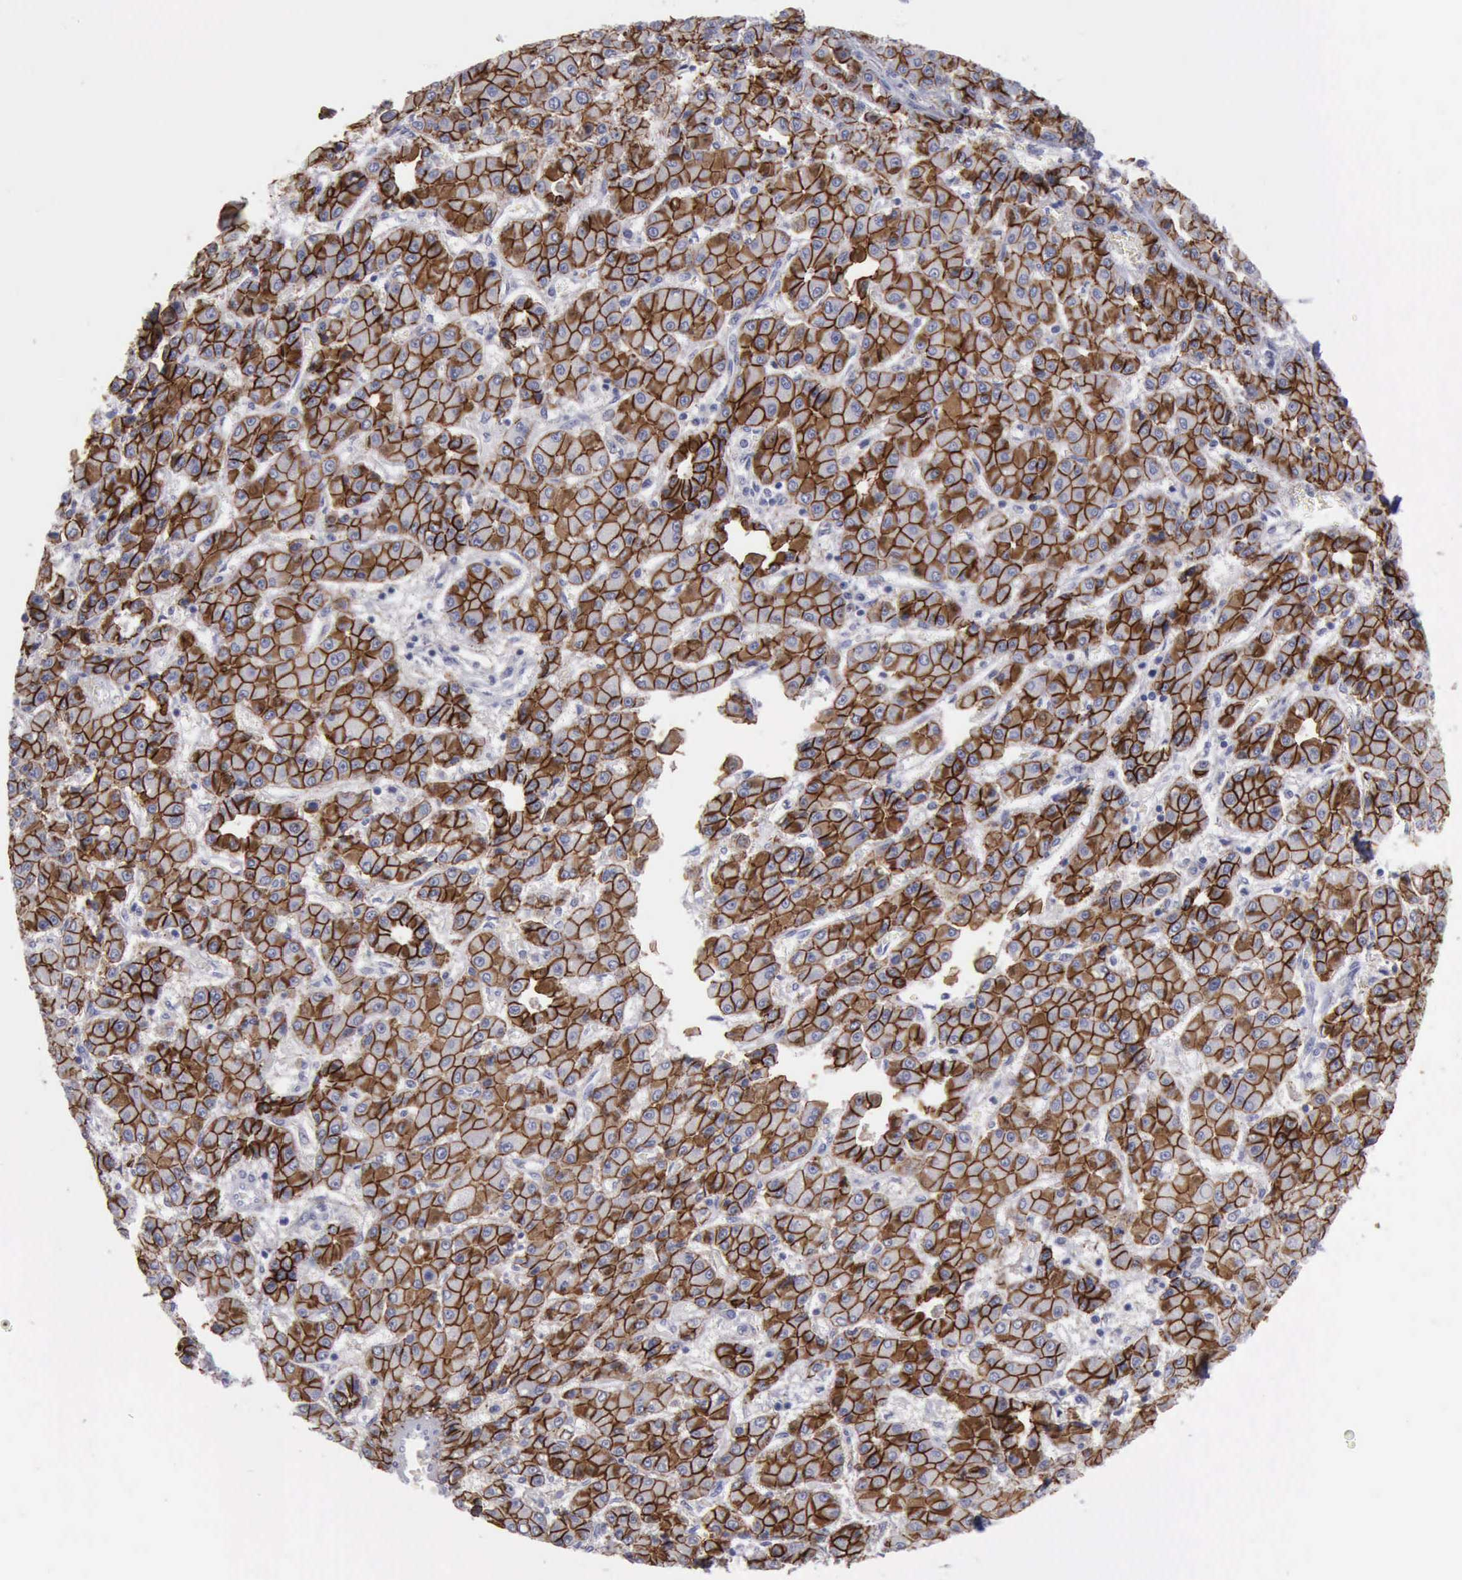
{"staining": {"intensity": "strong", "quantity": ">75%", "location": "cytoplasmic/membranous"}, "tissue": "liver cancer", "cell_type": "Tumor cells", "image_type": "cancer", "snomed": [{"axis": "morphology", "description": "Carcinoma, Hepatocellular, NOS"}, {"axis": "topography", "description": "Liver"}], "caption": "DAB immunohistochemical staining of liver cancer (hepatocellular carcinoma) demonstrates strong cytoplasmic/membranous protein expression in about >75% of tumor cells.", "gene": "CDH2", "patient": {"sex": "male", "age": 69}}